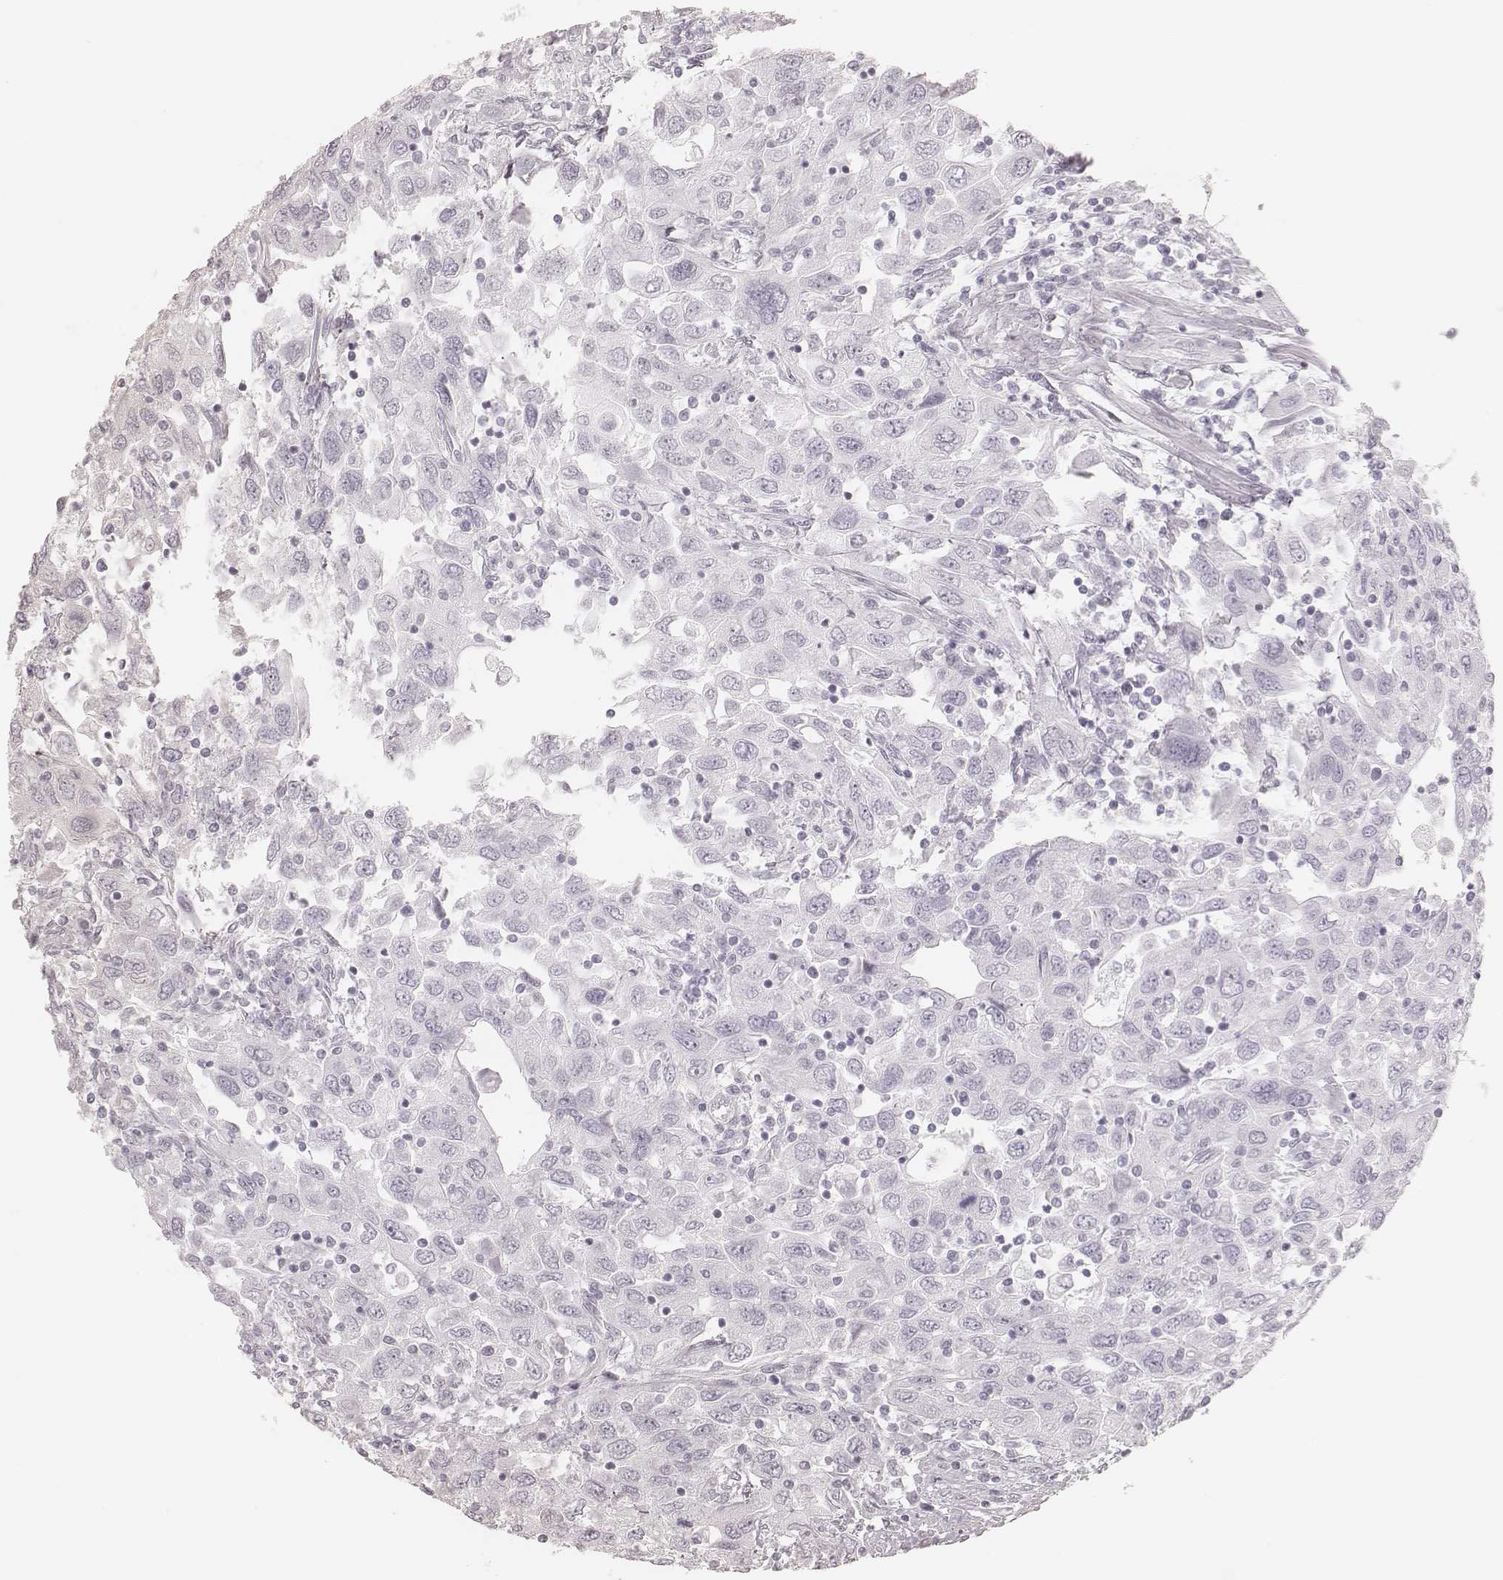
{"staining": {"intensity": "negative", "quantity": "none", "location": "none"}, "tissue": "urothelial cancer", "cell_type": "Tumor cells", "image_type": "cancer", "snomed": [{"axis": "morphology", "description": "Urothelial carcinoma, High grade"}, {"axis": "topography", "description": "Urinary bladder"}], "caption": "A high-resolution histopathology image shows immunohistochemistry staining of urothelial cancer, which reveals no significant staining in tumor cells.", "gene": "SPATA24", "patient": {"sex": "male", "age": 76}}